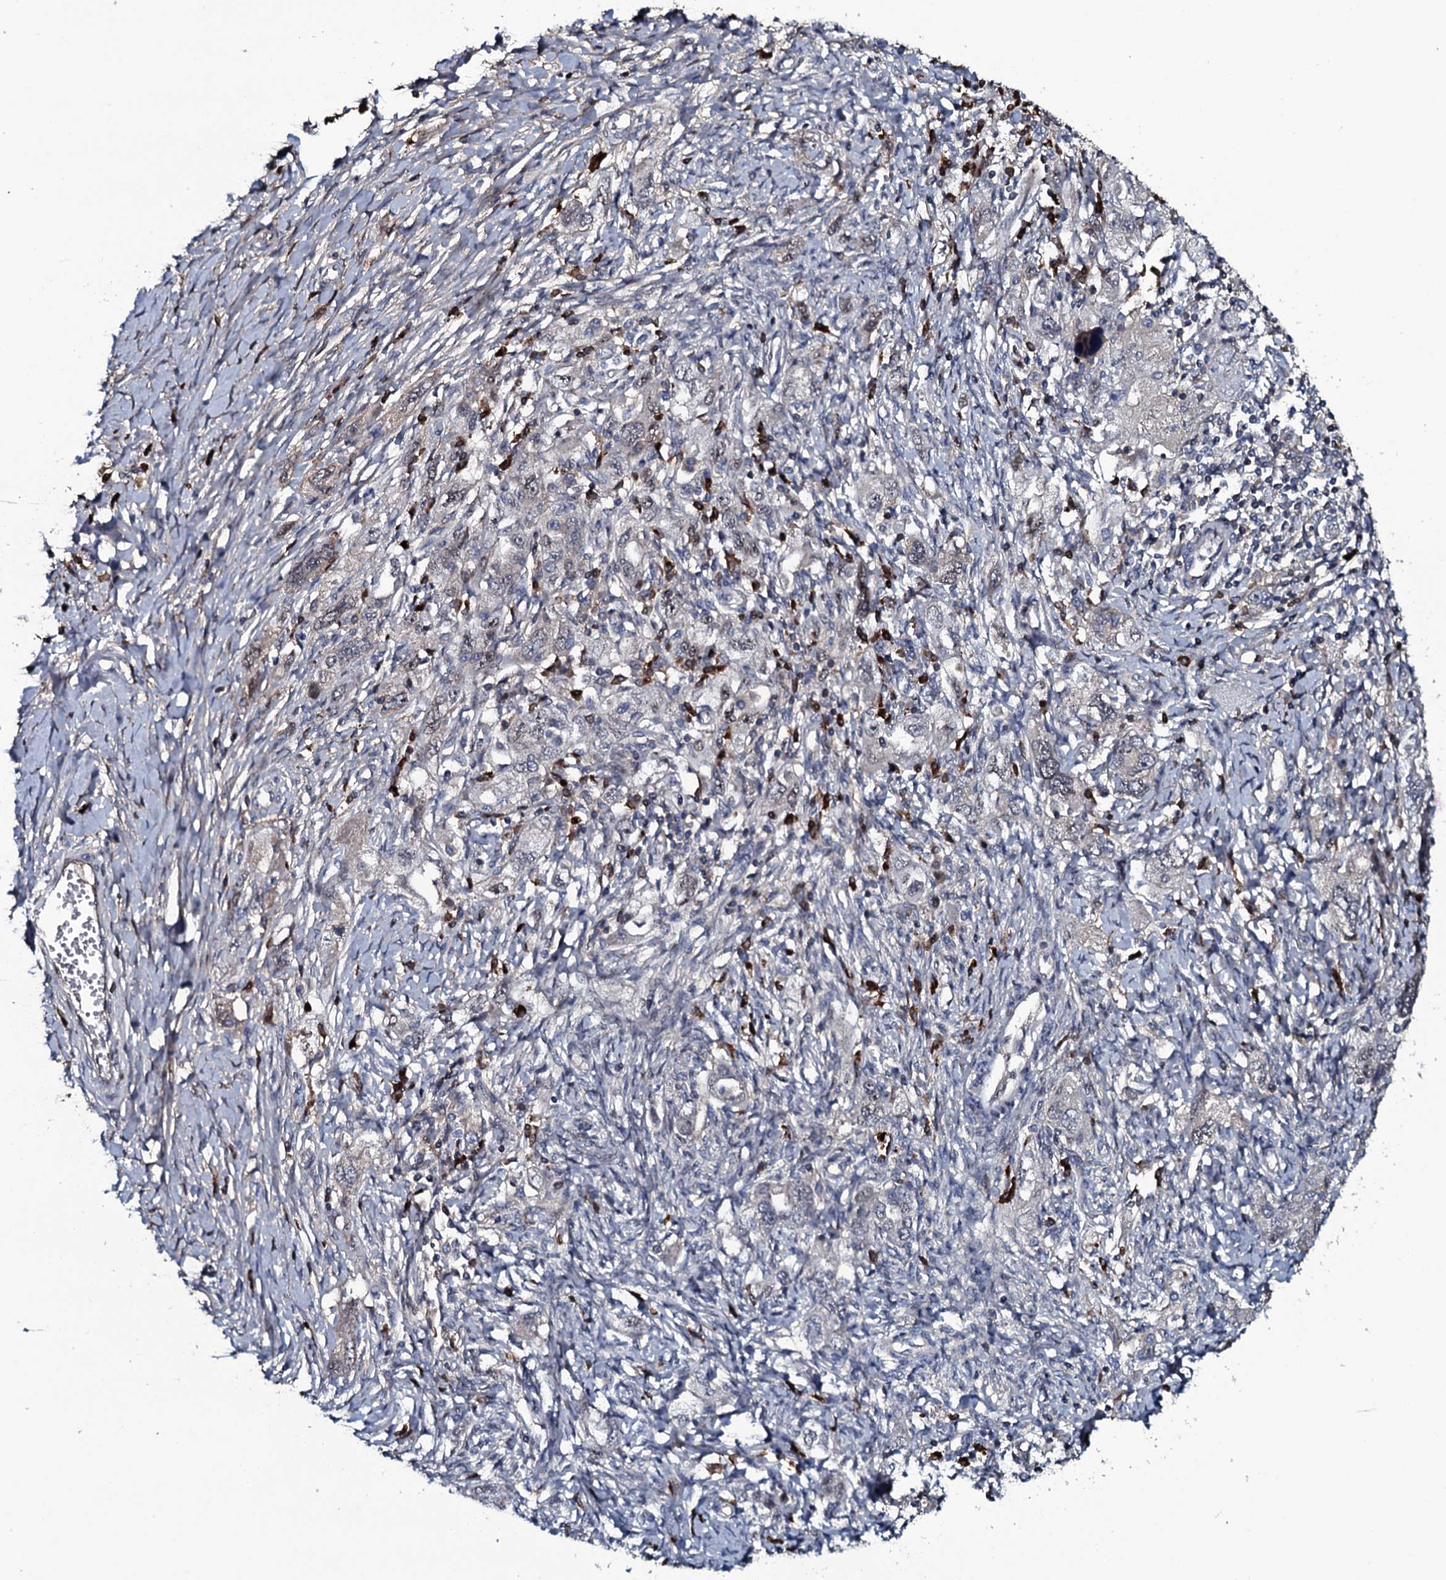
{"staining": {"intensity": "weak", "quantity": "<25%", "location": "nuclear"}, "tissue": "ovarian cancer", "cell_type": "Tumor cells", "image_type": "cancer", "snomed": [{"axis": "morphology", "description": "Carcinoma, NOS"}, {"axis": "morphology", "description": "Cystadenocarcinoma, serous, NOS"}, {"axis": "topography", "description": "Ovary"}], "caption": "This is a photomicrograph of immunohistochemistry staining of serous cystadenocarcinoma (ovarian), which shows no expression in tumor cells. (DAB (3,3'-diaminobenzidine) IHC, high magnification).", "gene": "LYG2", "patient": {"sex": "female", "age": 69}}